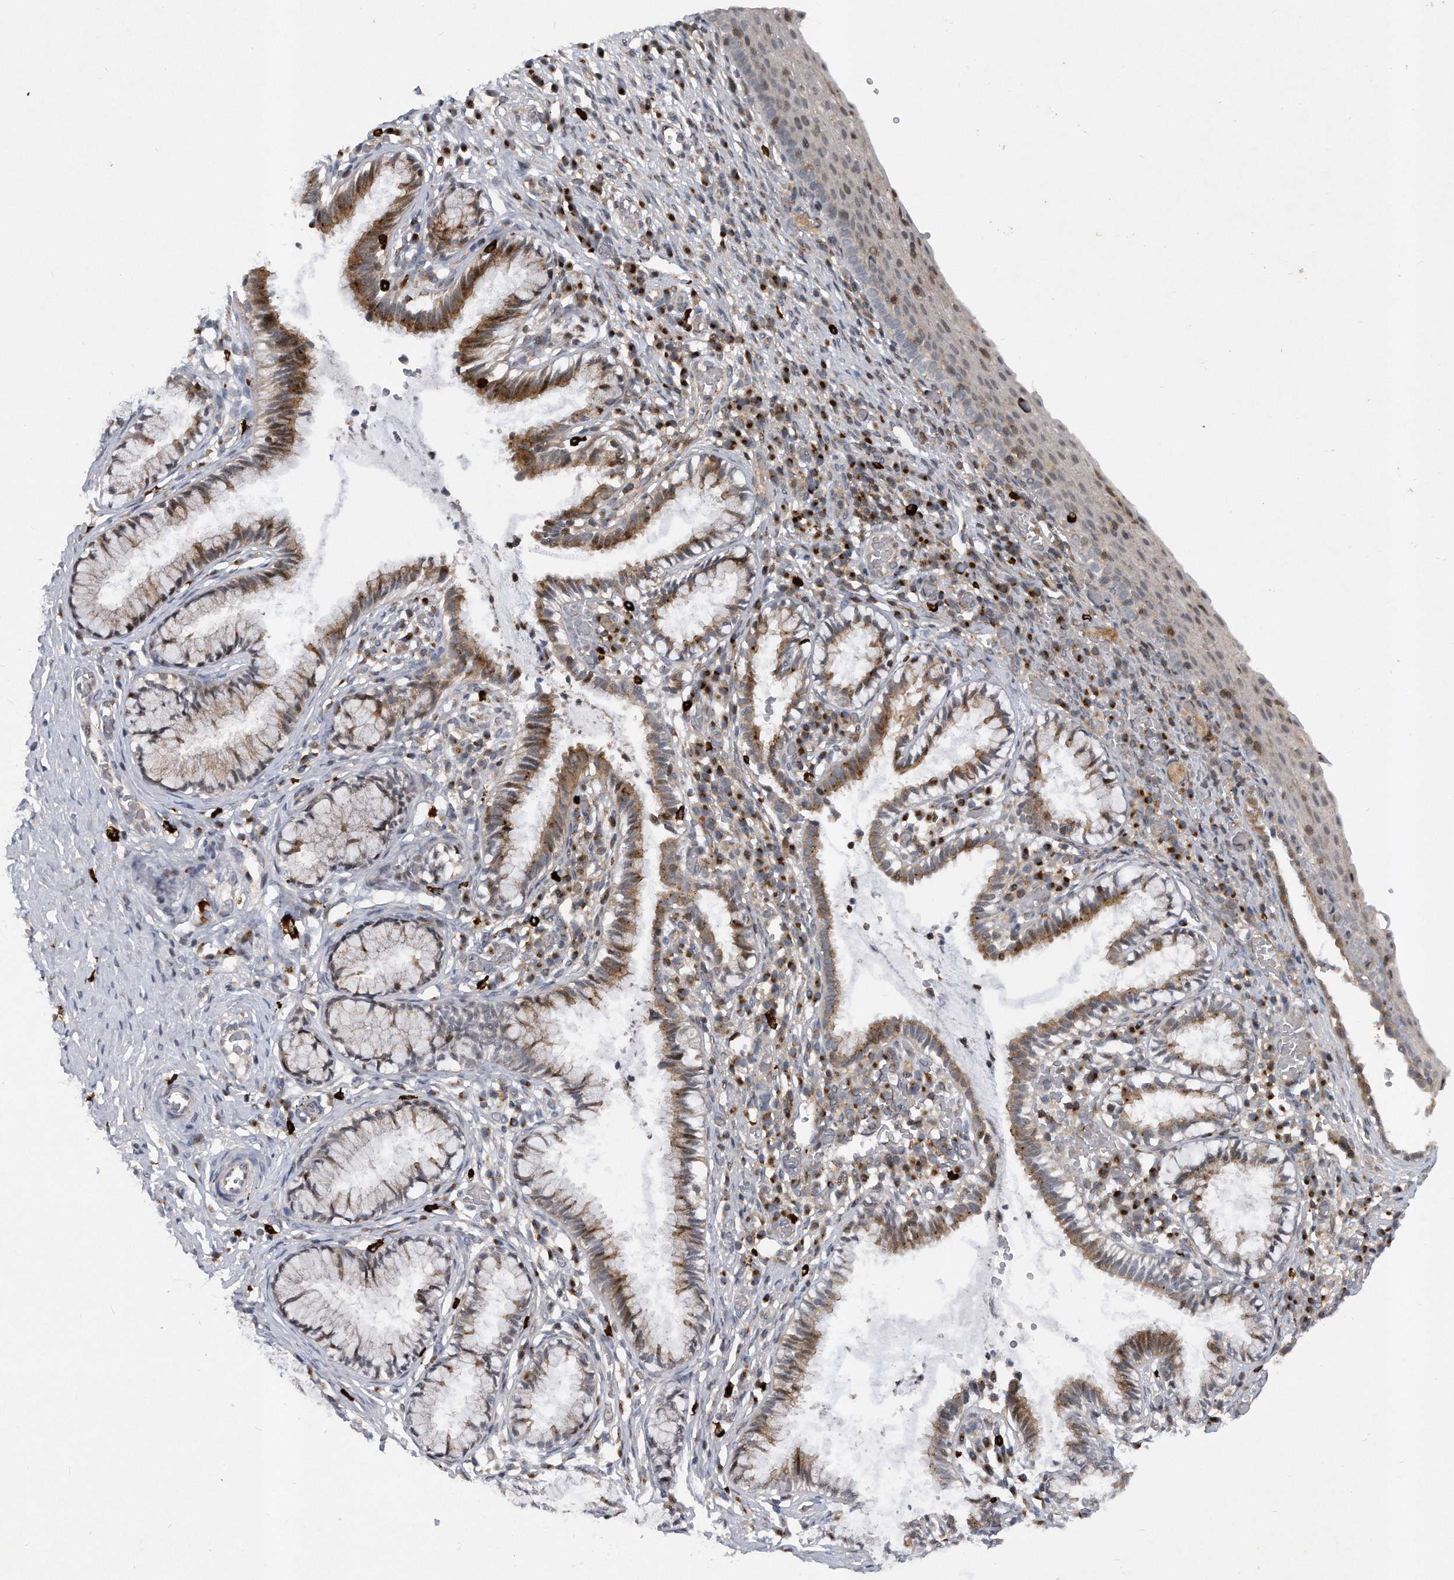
{"staining": {"intensity": "moderate", "quantity": "25%-75%", "location": "cytoplasmic/membranous"}, "tissue": "cervix", "cell_type": "Glandular cells", "image_type": "normal", "snomed": [{"axis": "morphology", "description": "Normal tissue, NOS"}, {"axis": "topography", "description": "Cervix"}], "caption": "Brown immunohistochemical staining in benign cervix displays moderate cytoplasmic/membranous positivity in approximately 25%-75% of glandular cells. Using DAB (brown) and hematoxylin (blue) stains, captured at high magnification using brightfield microscopy.", "gene": "PGBD2", "patient": {"sex": "female", "age": 27}}